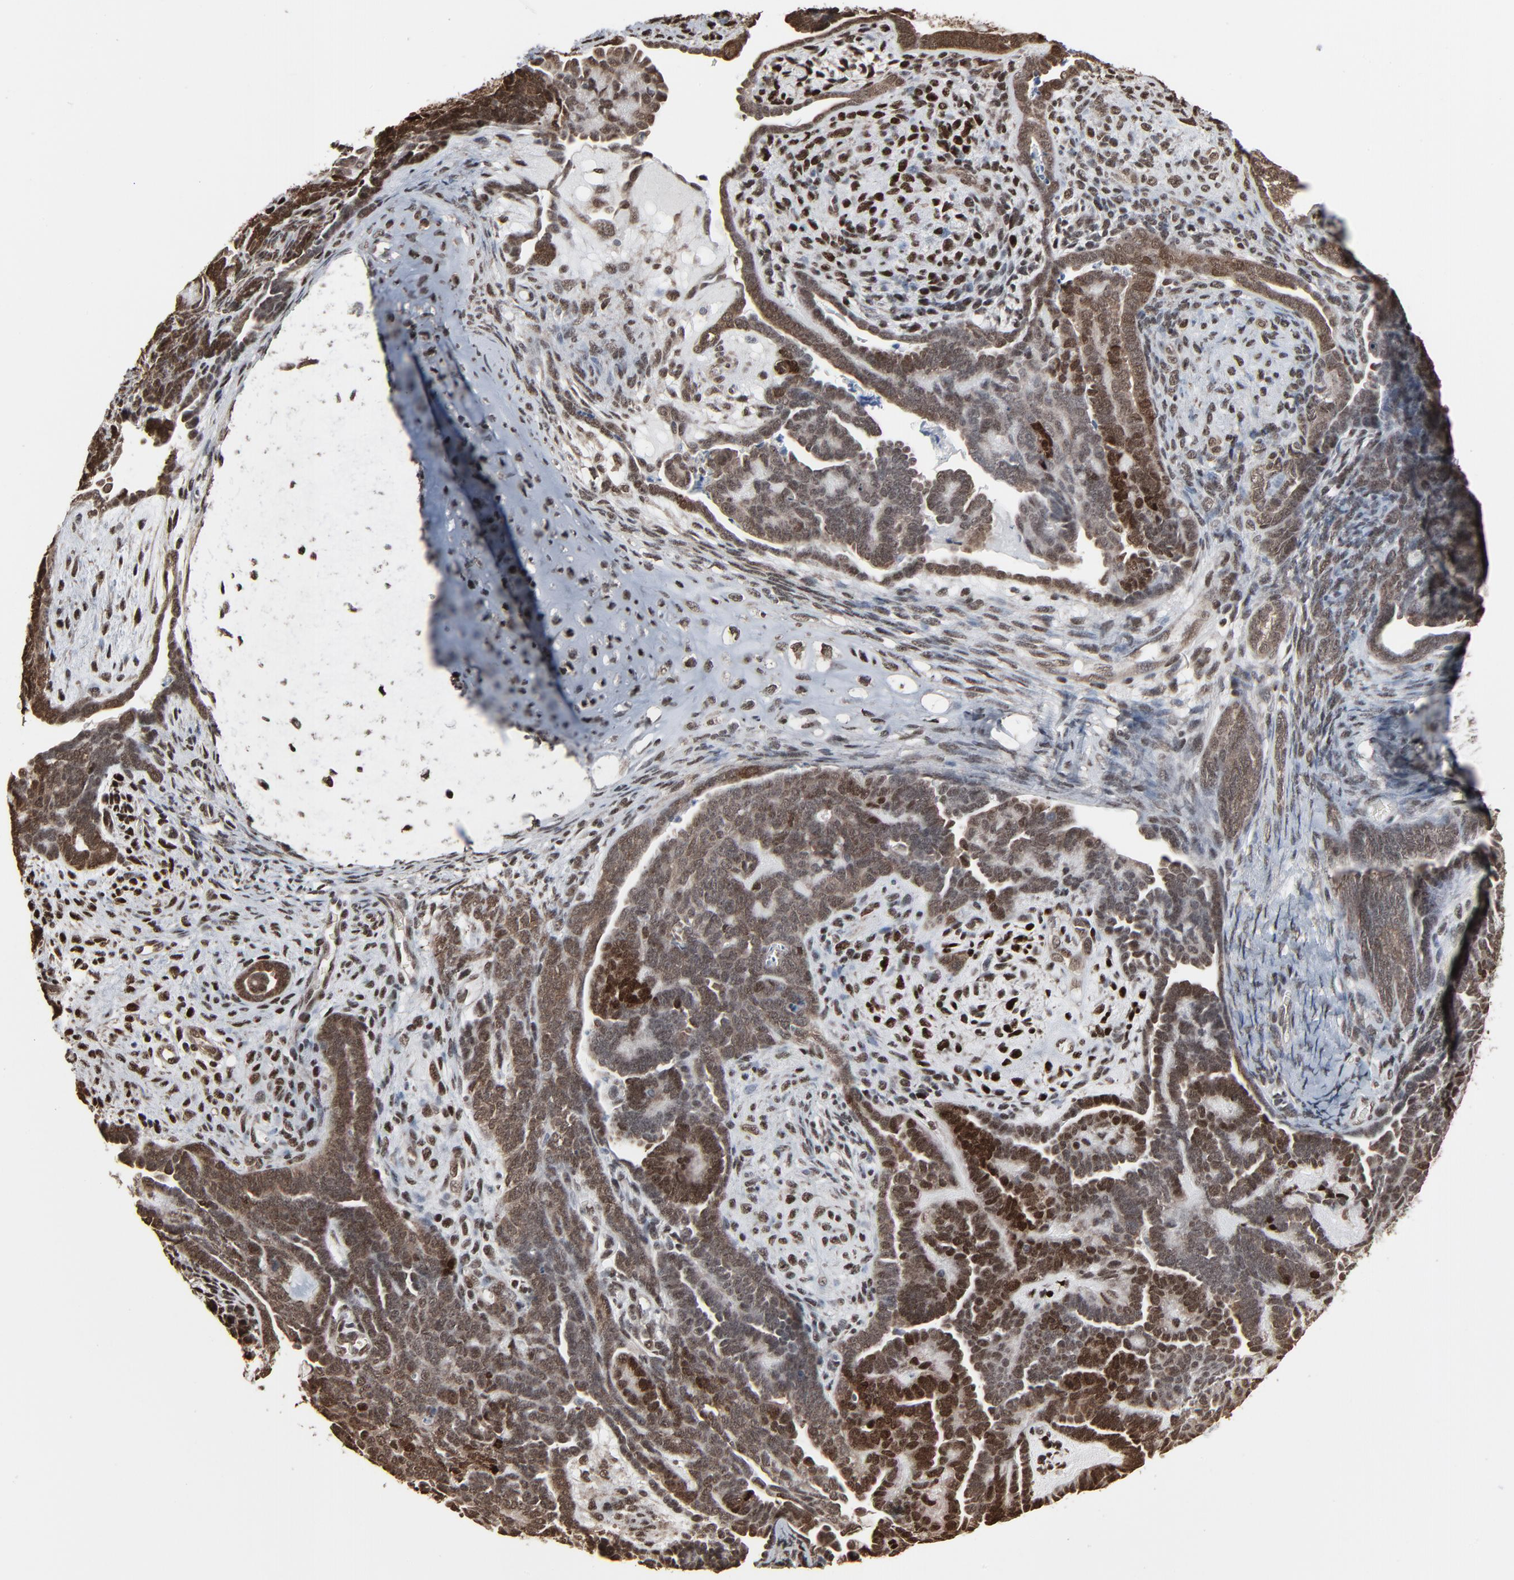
{"staining": {"intensity": "strong", "quantity": ">75%", "location": "cytoplasmic/membranous,nuclear"}, "tissue": "endometrial cancer", "cell_type": "Tumor cells", "image_type": "cancer", "snomed": [{"axis": "morphology", "description": "Neoplasm, malignant, NOS"}, {"axis": "topography", "description": "Endometrium"}], "caption": "Immunohistochemistry of endometrial cancer (neoplasm (malignant)) reveals high levels of strong cytoplasmic/membranous and nuclear positivity in approximately >75% of tumor cells.", "gene": "MEIS2", "patient": {"sex": "female", "age": 74}}